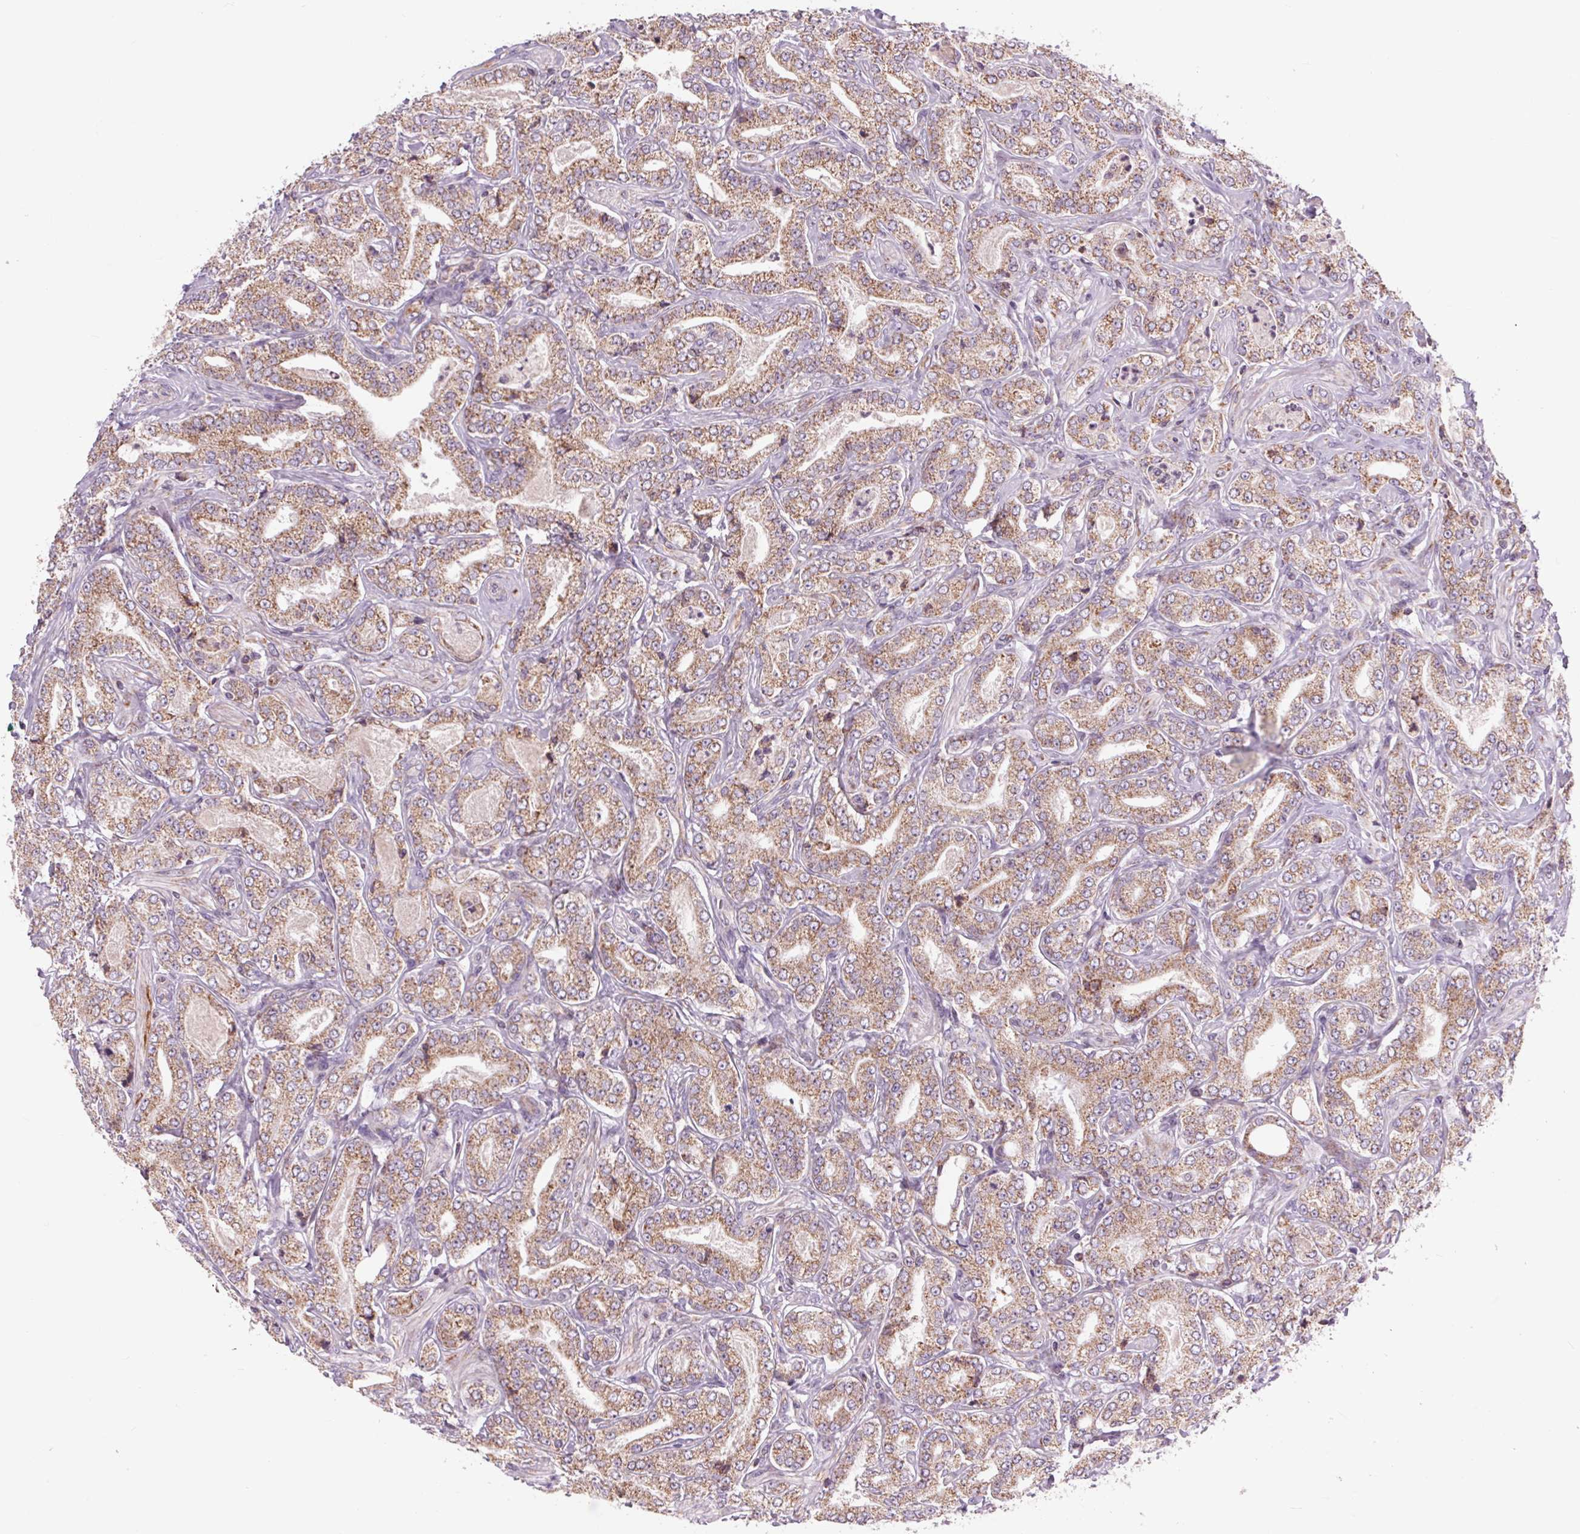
{"staining": {"intensity": "moderate", "quantity": ">75%", "location": "cytoplasmic/membranous"}, "tissue": "prostate cancer", "cell_type": "Tumor cells", "image_type": "cancer", "snomed": [{"axis": "morphology", "description": "Adenocarcinoma, NOS"}, {"axis": "topography", "description": "Prostate"}], "caption": "High-power microscopy captured an IHC photomicrograph of prostate cancer, revealing moderate cytoplasmic/membranous staining in about >75% of tumor cells. (Brightfield microscopy of DAB IHC at high magnification).", "gene": "COX6A1", "patient": {"sex": "male", "age": 64}}